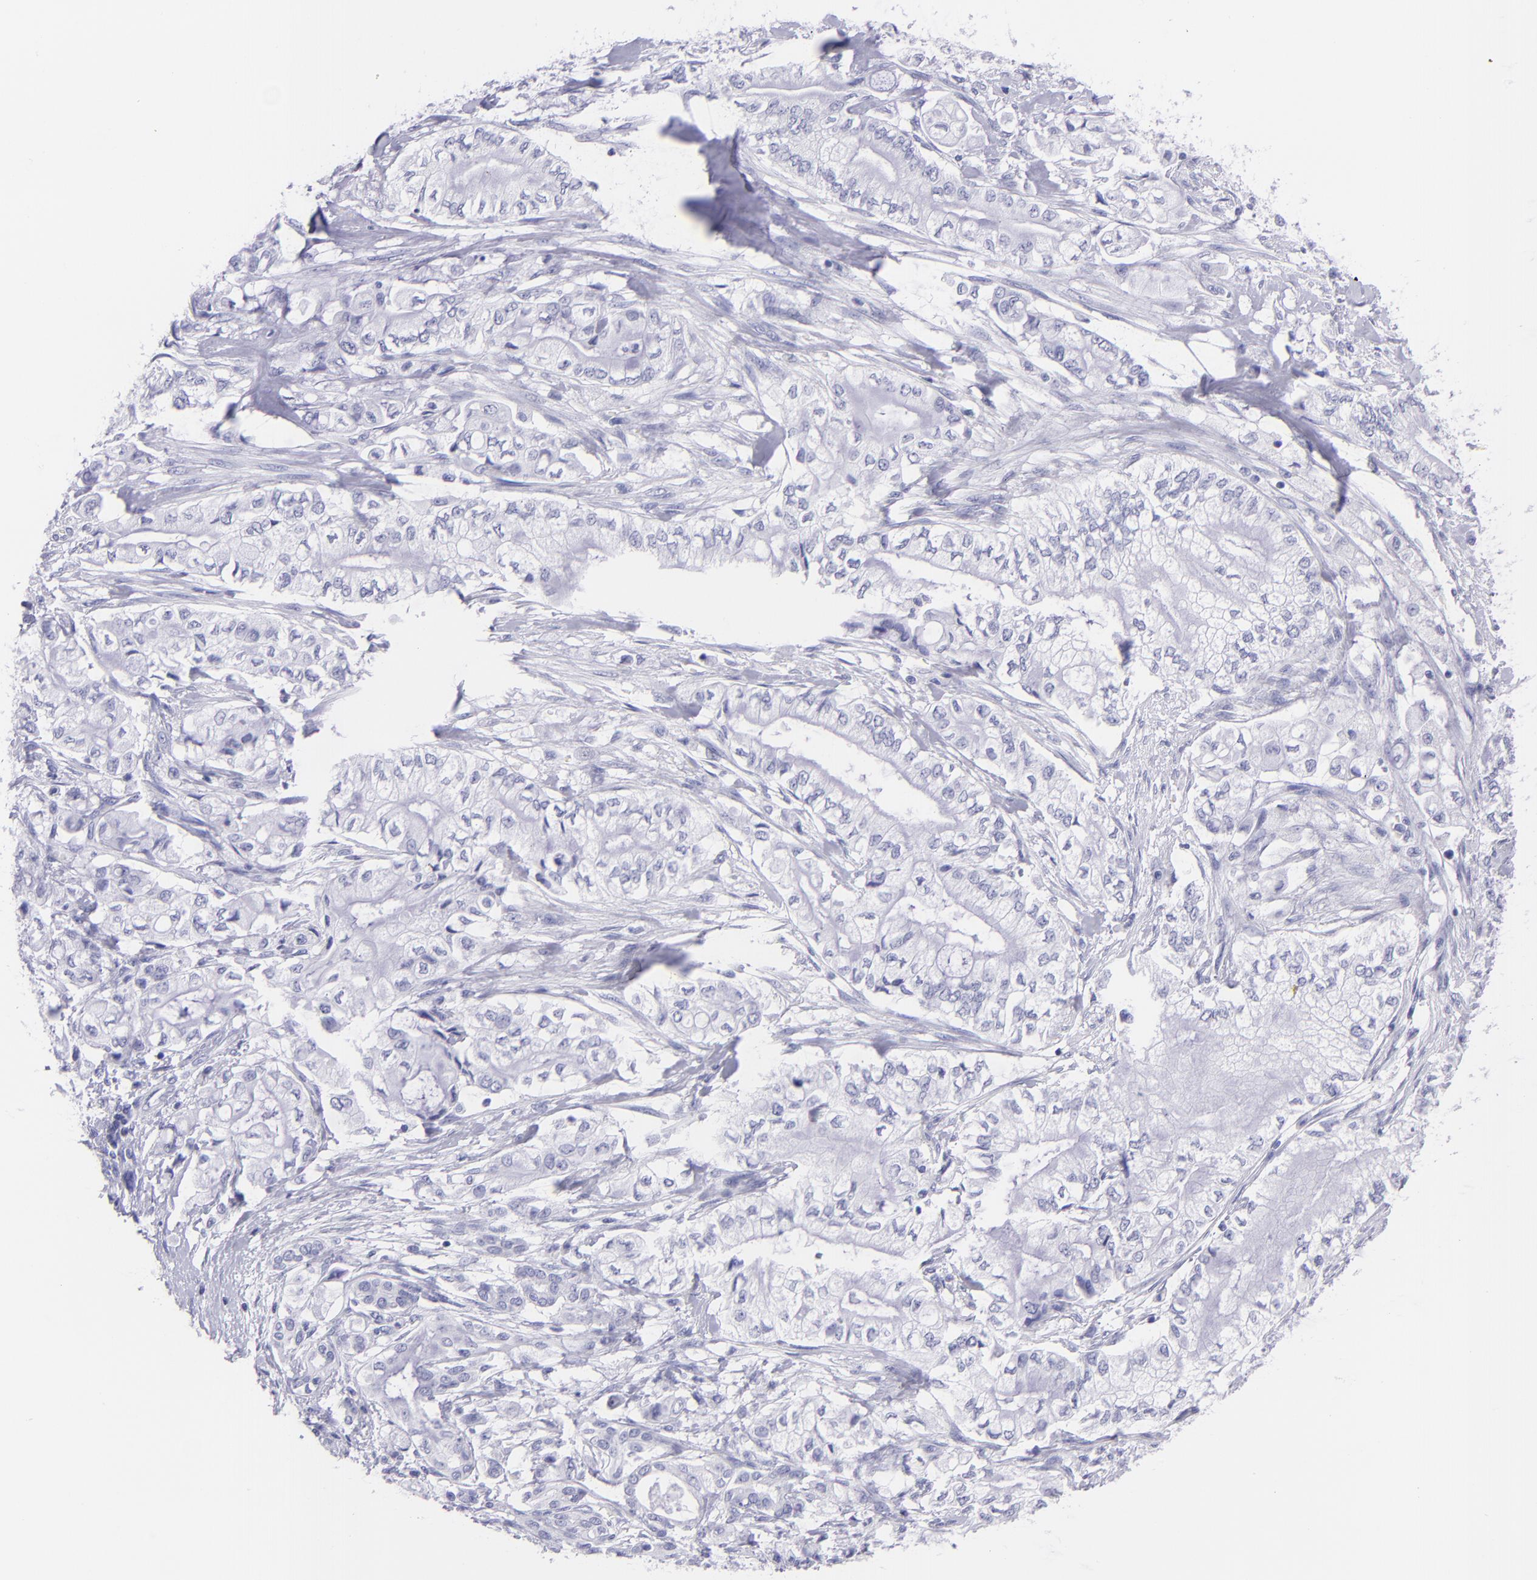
{"staining": {"intensity": "negative", "quantity": "none", "location": "none"}, "tissue": "pancreatic cancer", "cell_type": "Tumor cells", "image_type": "cancer", "snomed": [{"axis": "morphology", "description": "Adenocarcinoma, NOS"}, {"axis": "topography", "description": "Pancreas"}], "caption": "High magnification brightfield microscopy of pancreatic cancer (adenocarcinoma) stained with DAB (brown) and counterstained with hematoxylin (blue): tumor cells show no significant expression.", "gene": "PIP", "patient": {"sex": "male", "age": 79}}